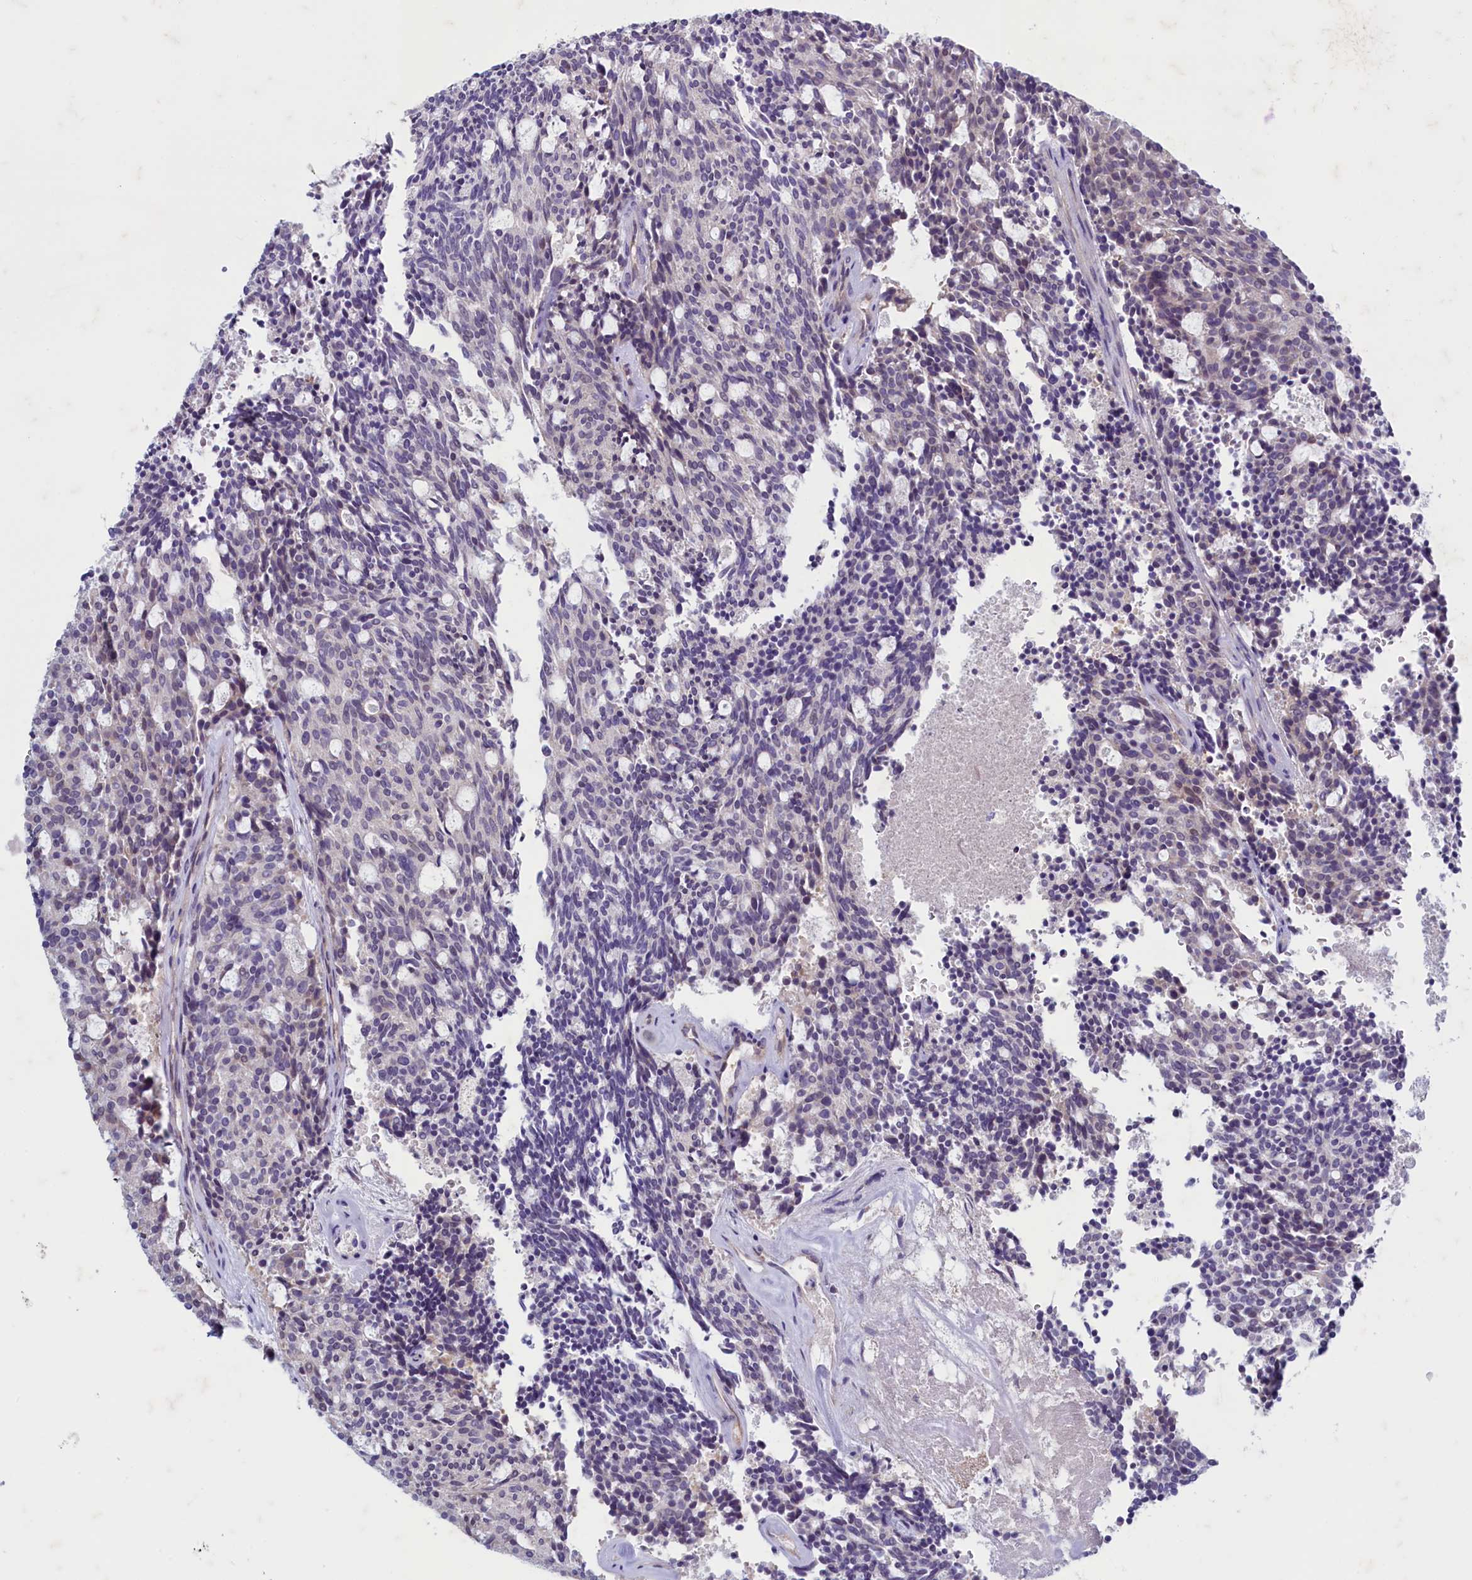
{"staining": {"intensity": "weak", "quantity": "25%-75%", "location": "cytoplasmic/membranous,nuclear"}, "tissue": "carcinoid", "cell_type": "Tumor cells", "image_type": "cancer", "snomed": [{"axis": "morphology", "description": "Carcinoid, malignant, NOS"}, {"axis": "topography", "description": "Pancreas"}], "caption": "Human carcinoid (malignant) stained with a brown dye reveals weak cytoplasmic/membranous and nuclear positive expression in about 25%-75% of tumor cells.", "gene": "MAP1LC3A", "patient": {"sex": "female", "age": 54}}